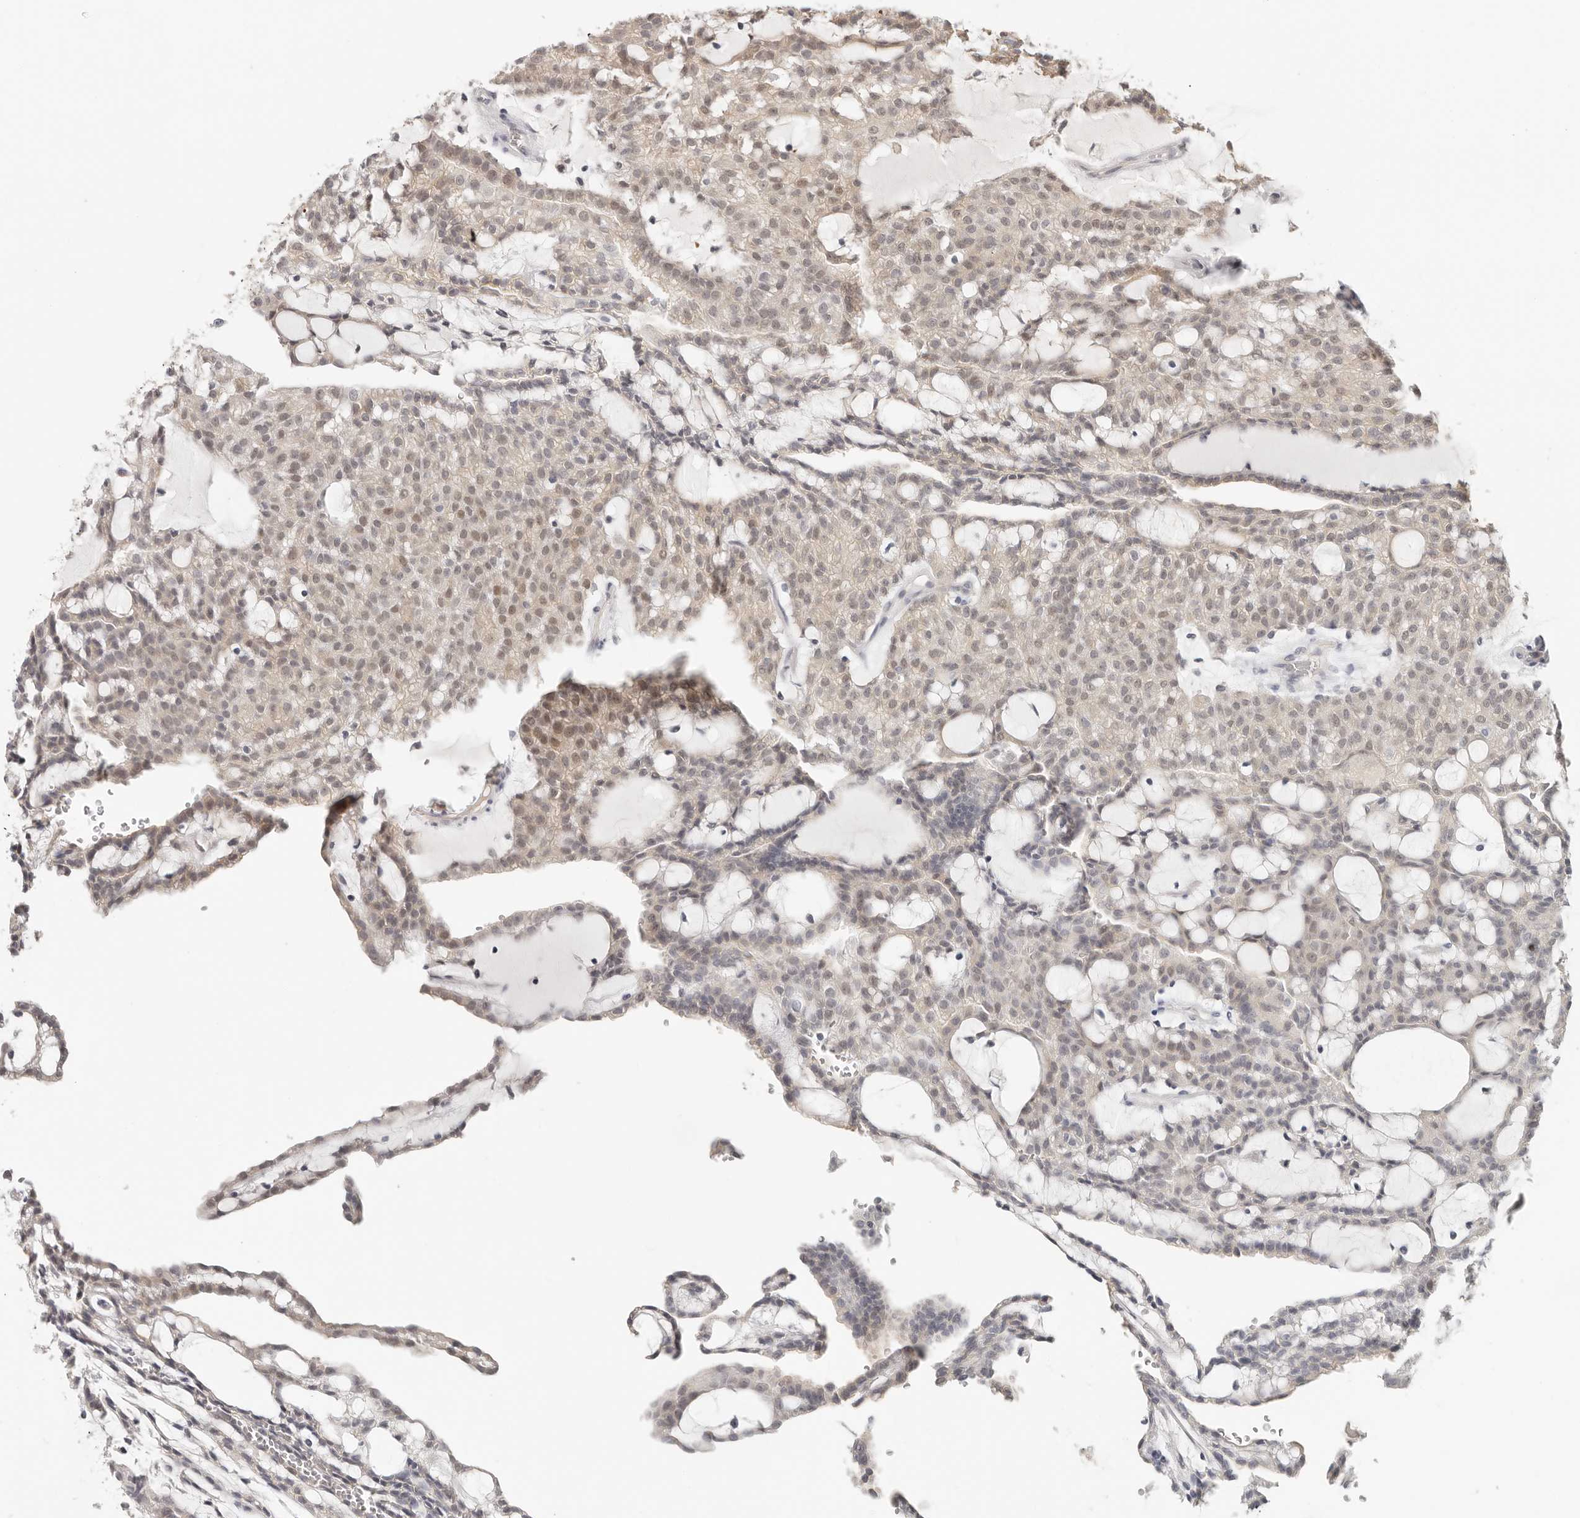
{"staining": {"intensity": "weak", "quantity": "25%-75%", "location": "nuclear"}, "tissue": "renal cancer", "cell_type": "Tumor cells", "image_type": "cancer", "snomed": [{"axis": "morphology", "description": "Adenocarcinoma, NOS"}, {"axis": "topography", "description": "Kidney"}], "caption": "Protein staining exhibits weak nuclear staining in approximately 25%-75% of tumor cells in adenocarcinoma (renal).", "gene": "LARP7", "patient": {"sex": "male", "age": 63}}